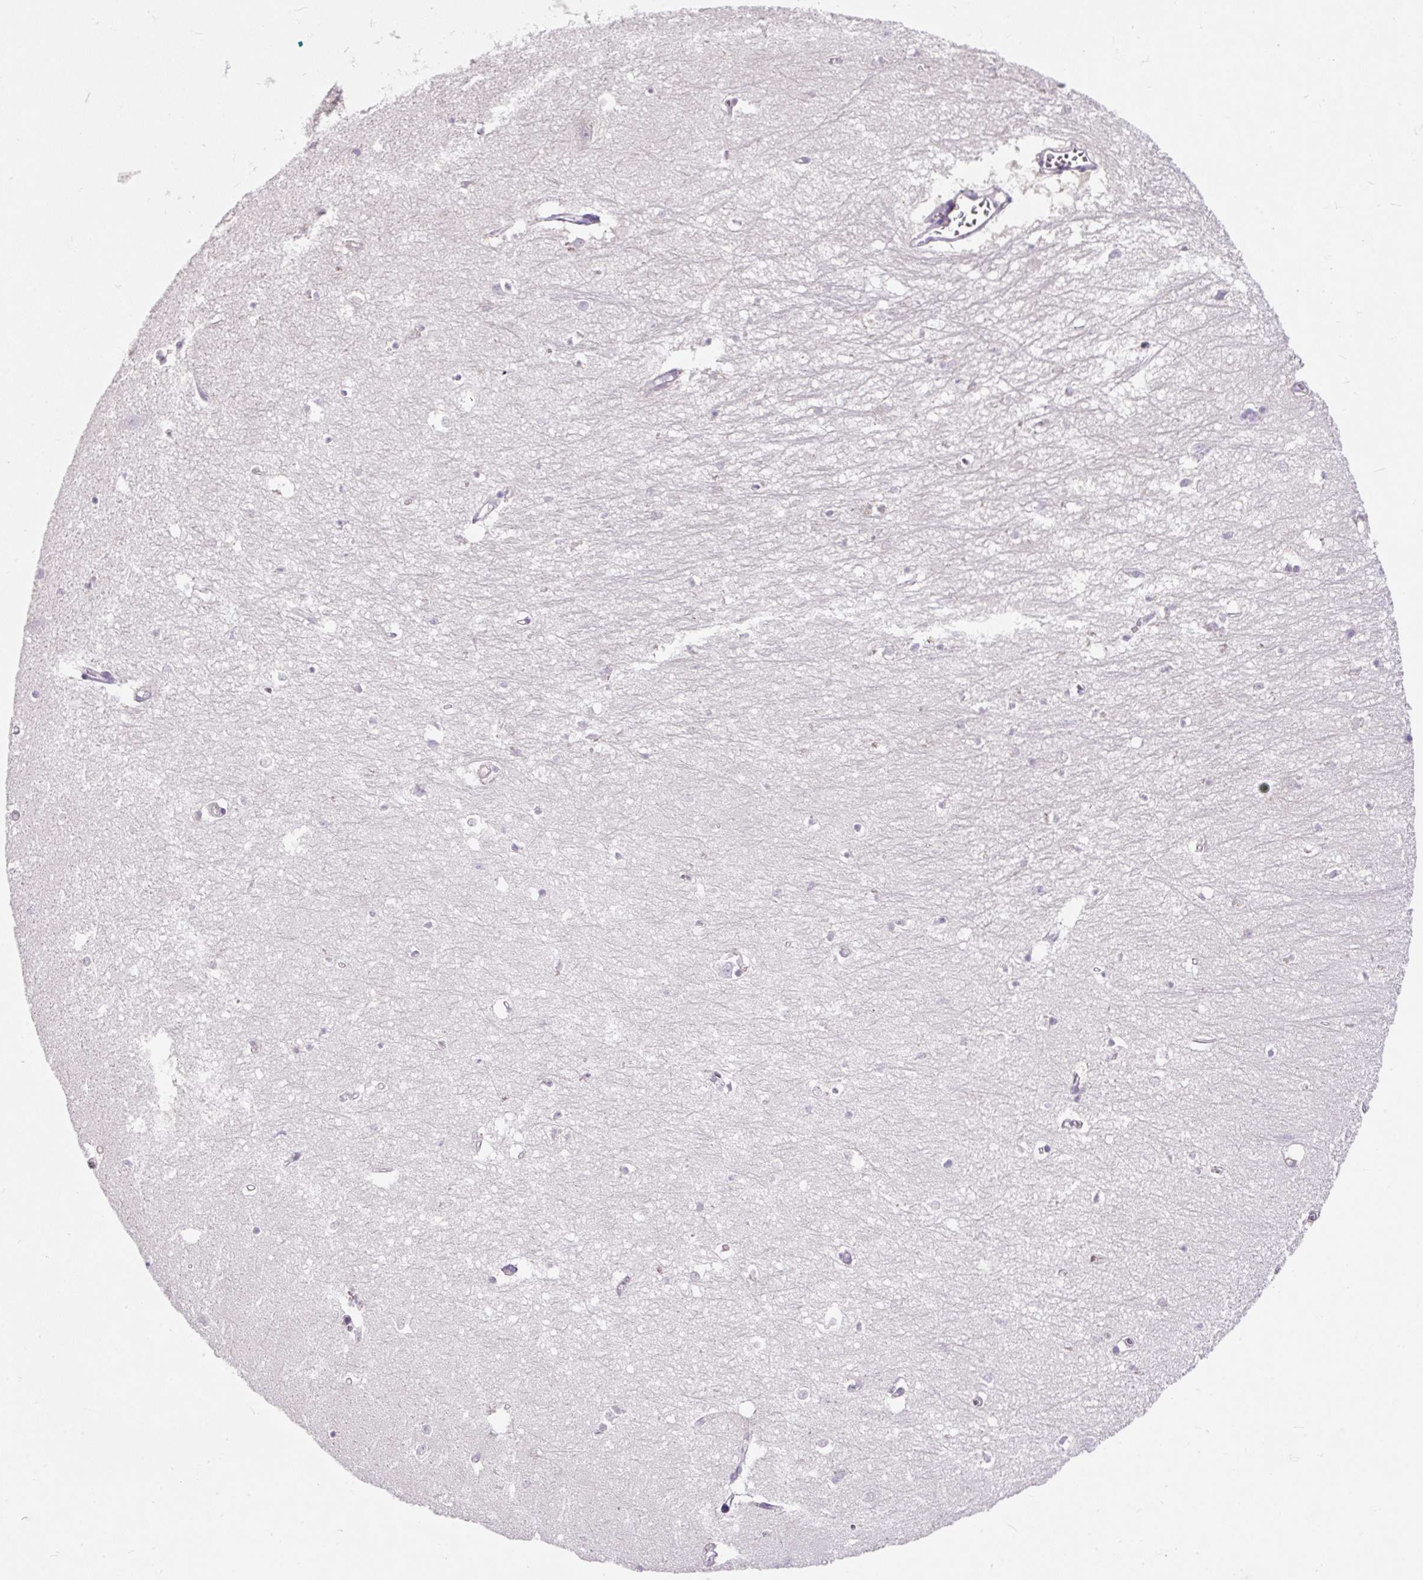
{"staining": {"intensity": "negative", "quantity": "none", "location": "none"}, "tissue": "hippocampus", "cell_type": "Glial cells", "image_type": "normal", "snomed": [{"axis": "morphology", "description": "Normal tissue, NOS"}, {"axis": "topography", "description": "Hippocampus"}], "caption": "Glial cells show no significant expression in unremarkable hippocampus. (Brightfield microscopy of DAB IHC at high magnification).", "gene": "SUSD5", "patient": {"sex": "female", "age": 64}}